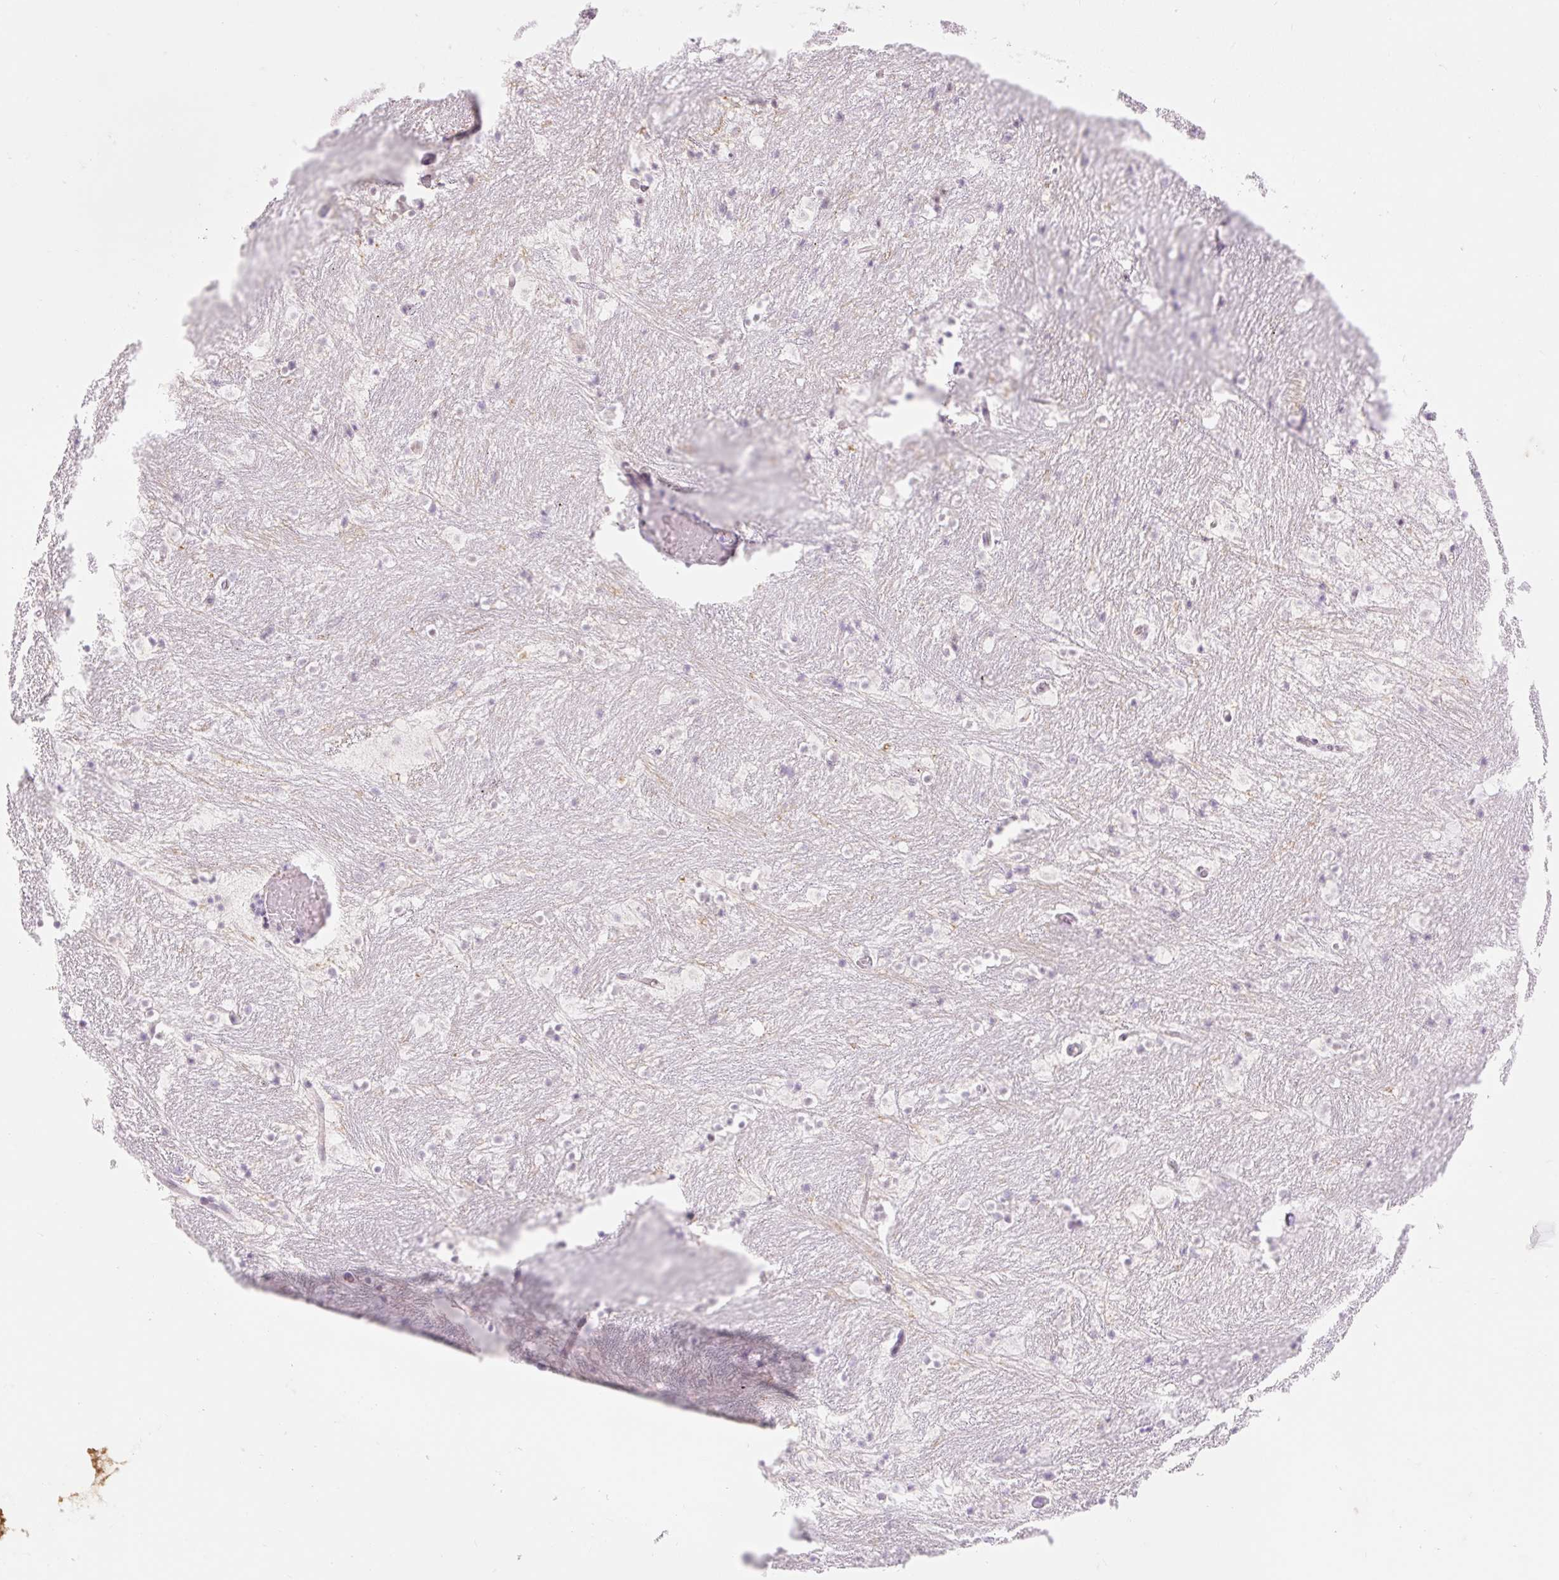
{"staining": {"intensity": "negative", "quantity": "none", "location": "none"}, "tissue": "caudate", "cell_type": "Glial cells", "image_type": "normal", "snomed": [{"axis": "morphology", "description": "Normal tissue, NOS"}, {"axis": "topography", "description": "Lateral ventricle wall"}], "caption": "Immunohistochemical staining of benign human caudate demonstrates no significant positivity in glial cells. (DAB (3,3'-diaminobenzidine) IHC visualized using brightfield microscopy, high magnification).", "gene": "H2BW1", "patient": {"sex": "male", "age": 37}}